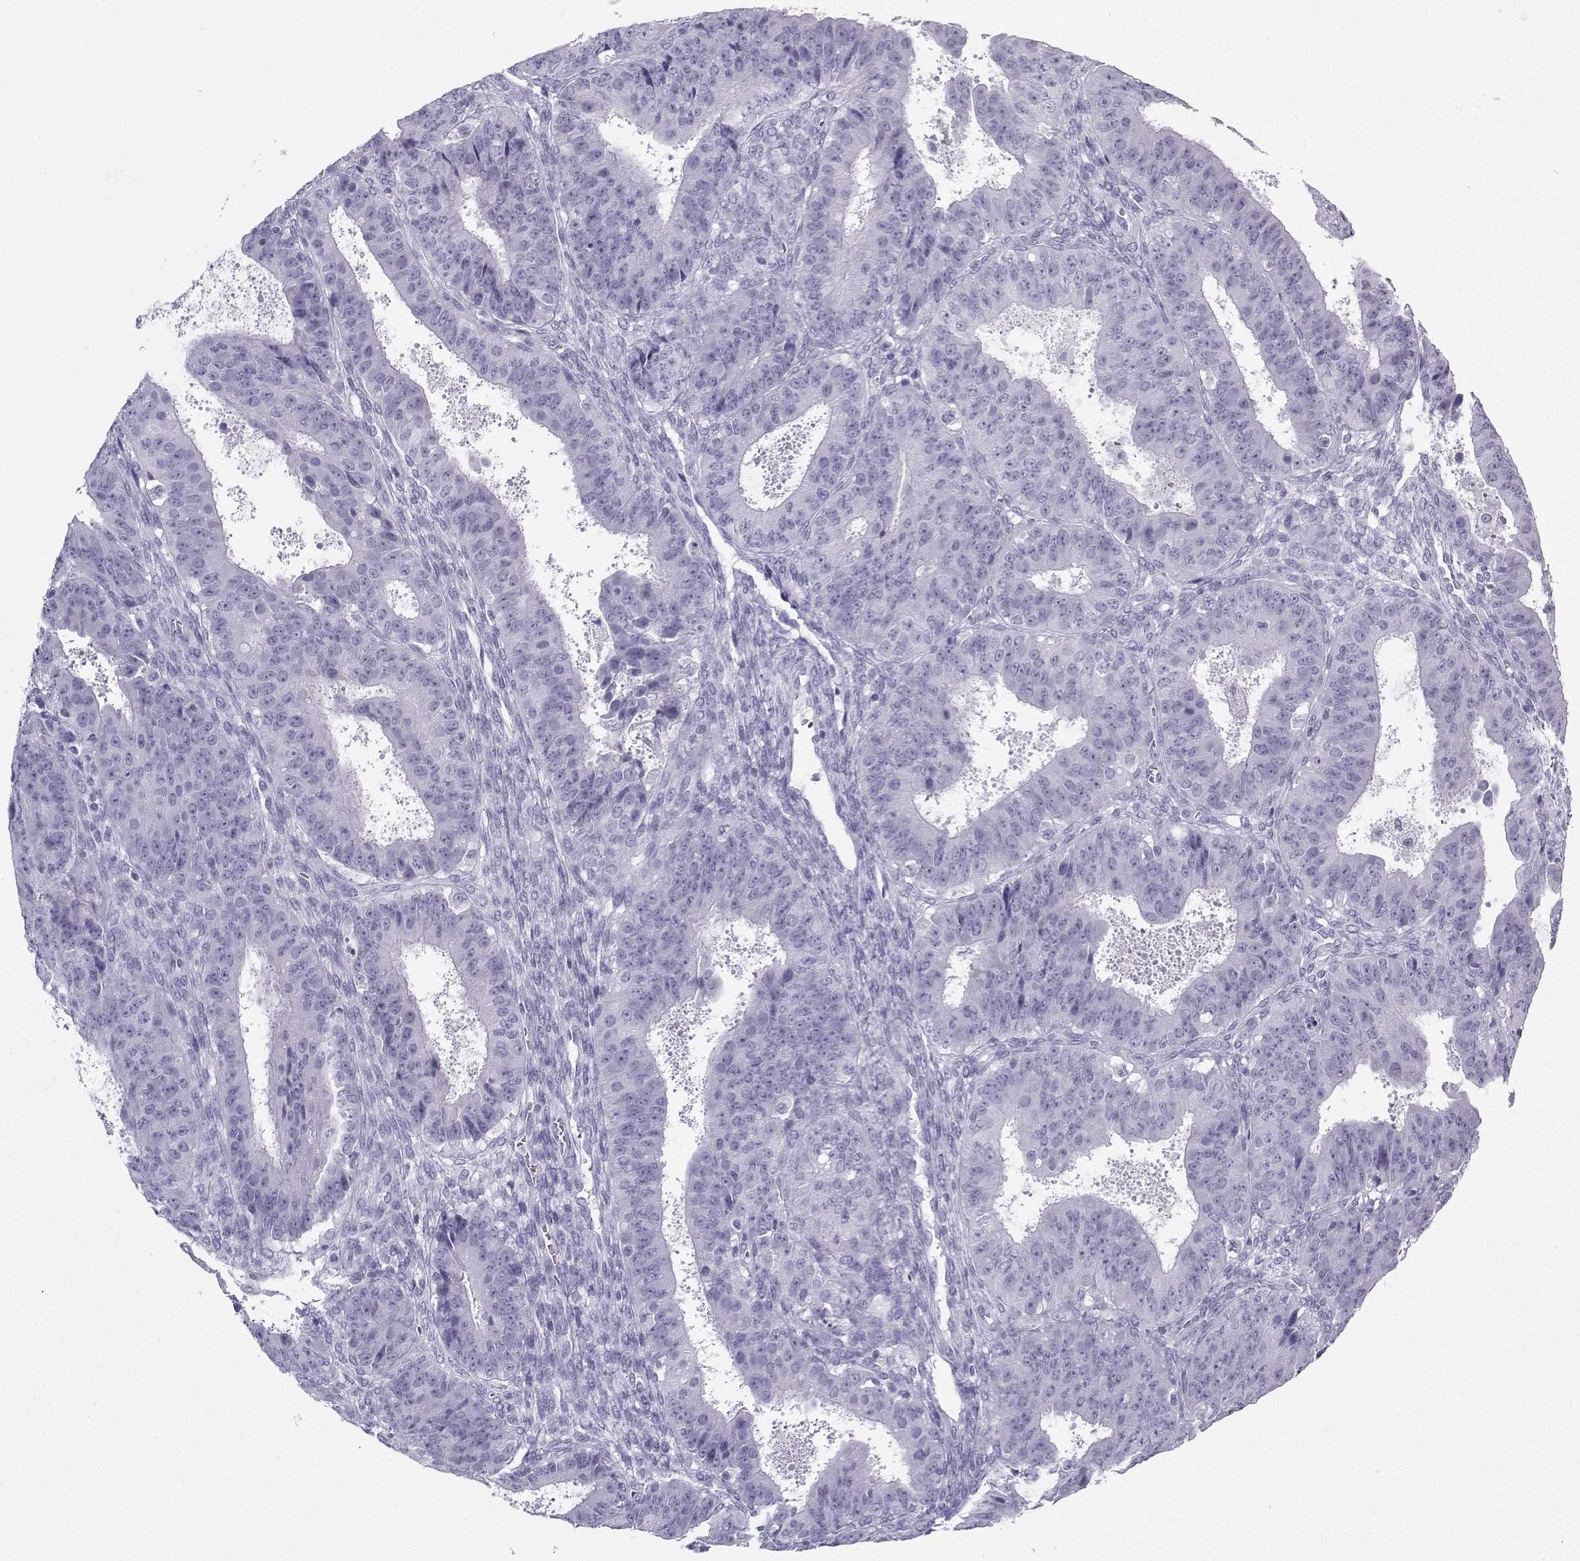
{"staining": {"intensity": "negative", "quantity": "none", "location": "none"}, "tissue": "ovarian cancer", "cell_type": "Tumor cells", "image_type": "cancer", "snomed": [{"axis": "morphology", "description": "Carcinoma, endometroid"}, {"axis": "topography", "description": "Ovary"}], "caption": "Ovarian endometroid carcinoma was stained to show a protein in brown. There is no significant staining in tumor cells.", "gene": "IQCD", "patient": {"sex": "female", "age": 42}}